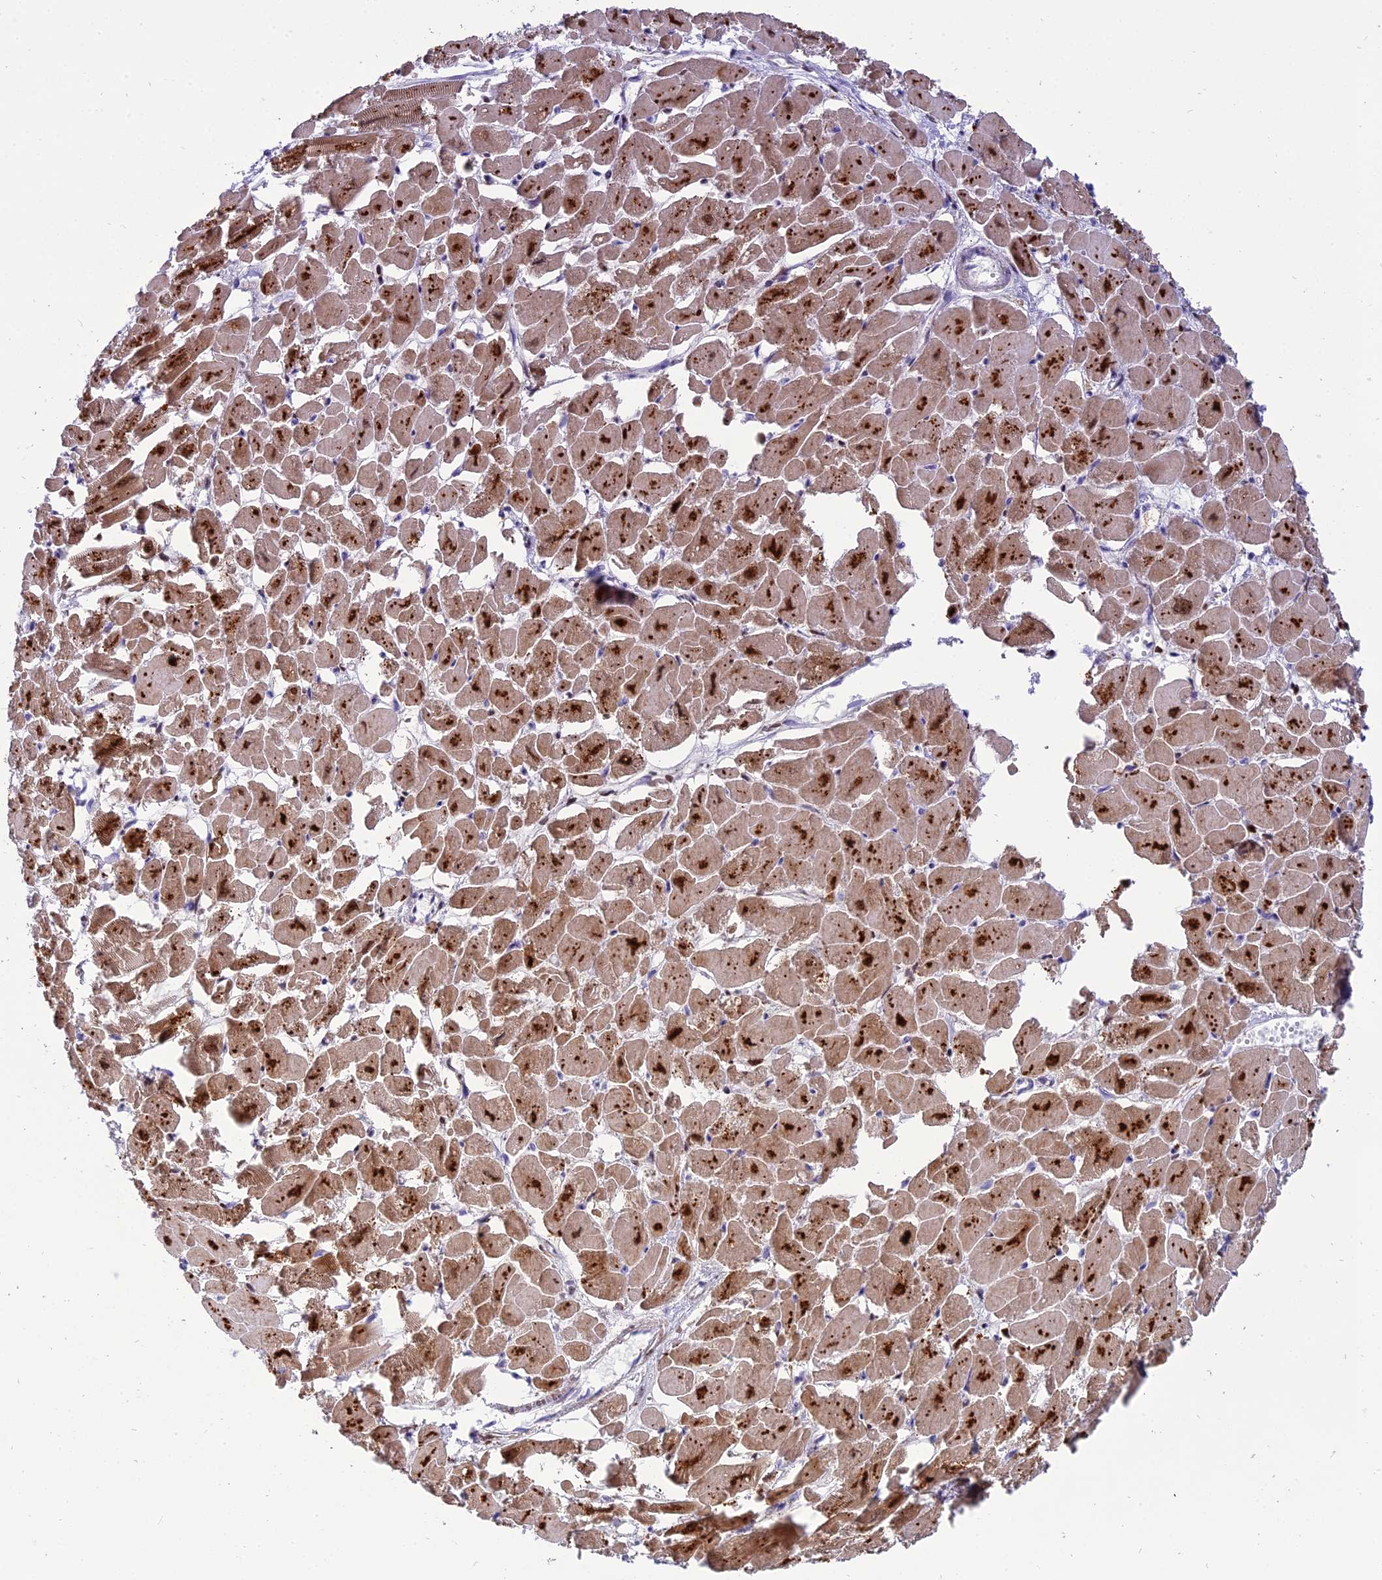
{"staining": {"intensity": "strong", "quantity": ">75%", "location": "cytoplasmic/membranous"}, "tissue": "heart muscle", "cell_type": "Cardiomyocytes", "image_type": "normal", "snomed": [{"axis": "morphology", "description": "Normal tissue, NOS"}, {"axis": "topography", "description": "Heart"}], "caption": "DAB immunohistochemical staining of normal heart muscle displays strong cytoplasmic/membranous protein positivity in about >75% of cardiomyocytes. (DAB IHC with brightfield microscopy, high magnification).", "gene": "MRPS34", "patient": {"sex": "male", "age": 54}}